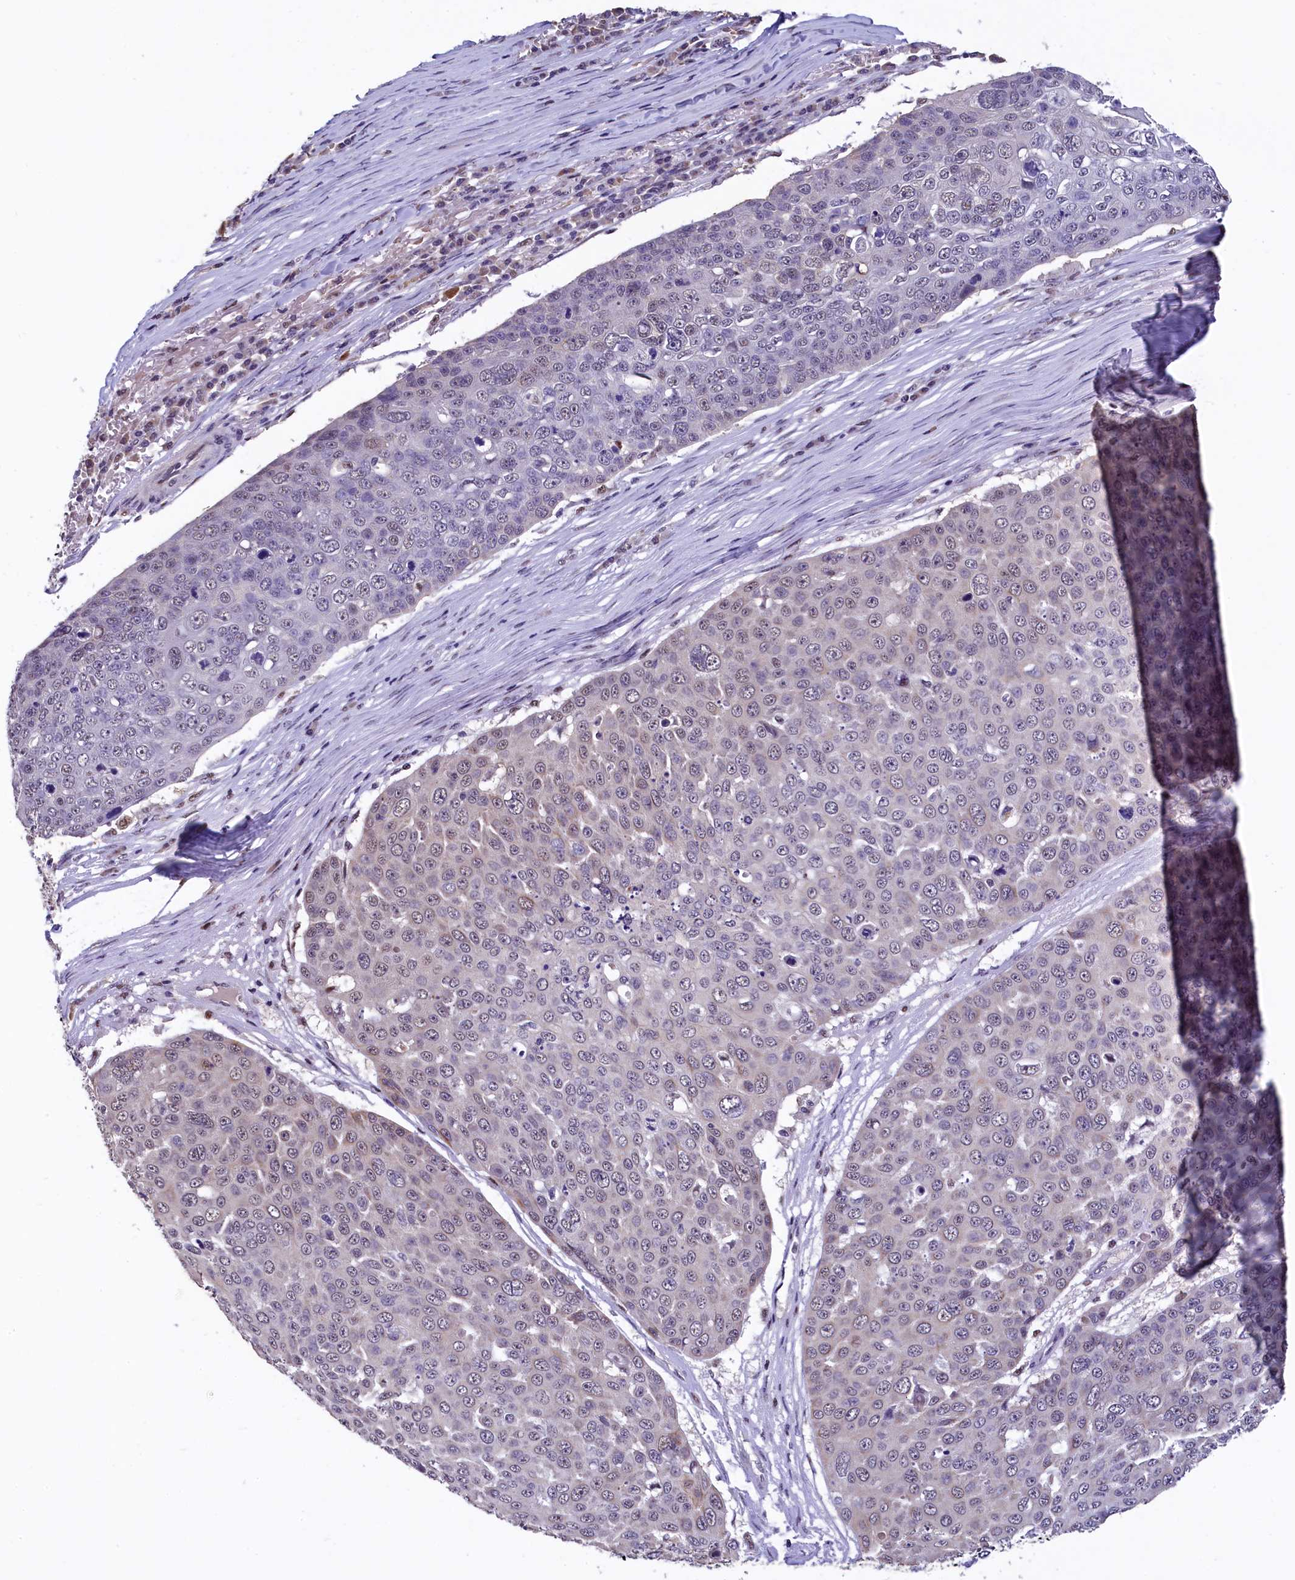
{"staining": {"intensity": "weak", "quantity": "<25%", "location": "nuclear"}, "tissue": "skin cancer", "cell_type": "Tumor cells", "image_type": "cancer", "snomed": [{"axis": "morphology", "description": "Squamous cell carcinoma, NOS"}, {"axis": "topography", "description": "Skin"}], "caption": "This is an immunohistochemistry (IHC) photomicrograph of human skin cancer. There is no staining in tumor cells.", "gene": "HECTD4", "patient": {"sex": "male", "age": 71}}